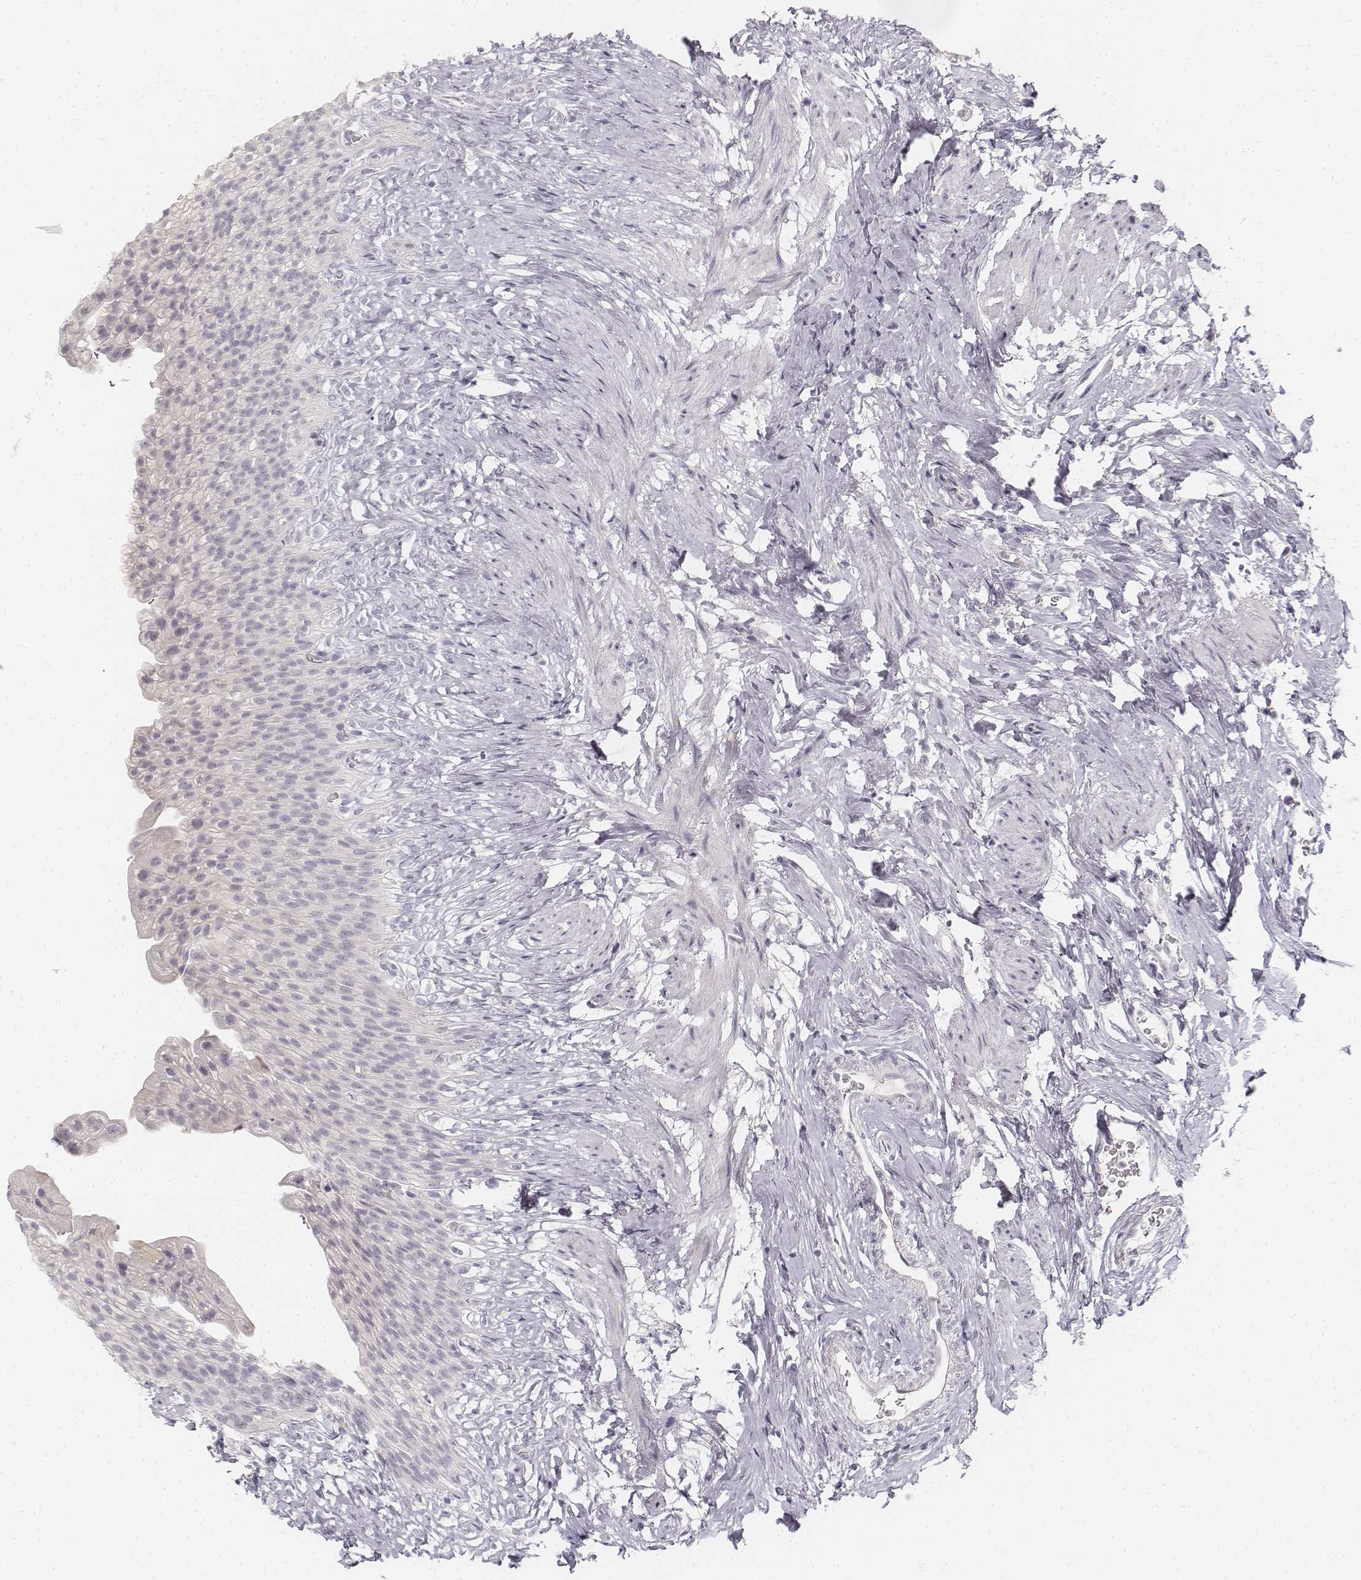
{"staining": {"intensity": "negative", "quantity": "none", "location": "none"}, "tissue": "urinary bladder", "cell_type": "Urothelial cells", "image_type": "normal", "snomed": [{"axis": "morphology", "description": "Normal tissue, NOS"}, {"axis": "topography", "description": "Urinary bladder"}, {"axis": "topography", "description": "Prostate"}], "caption": "Photomicrograph shows no protein expression in urothelial cells of normal urinary bladder.", "gene": "DSG4", "patient": {"sex": "male", "age": 76}}